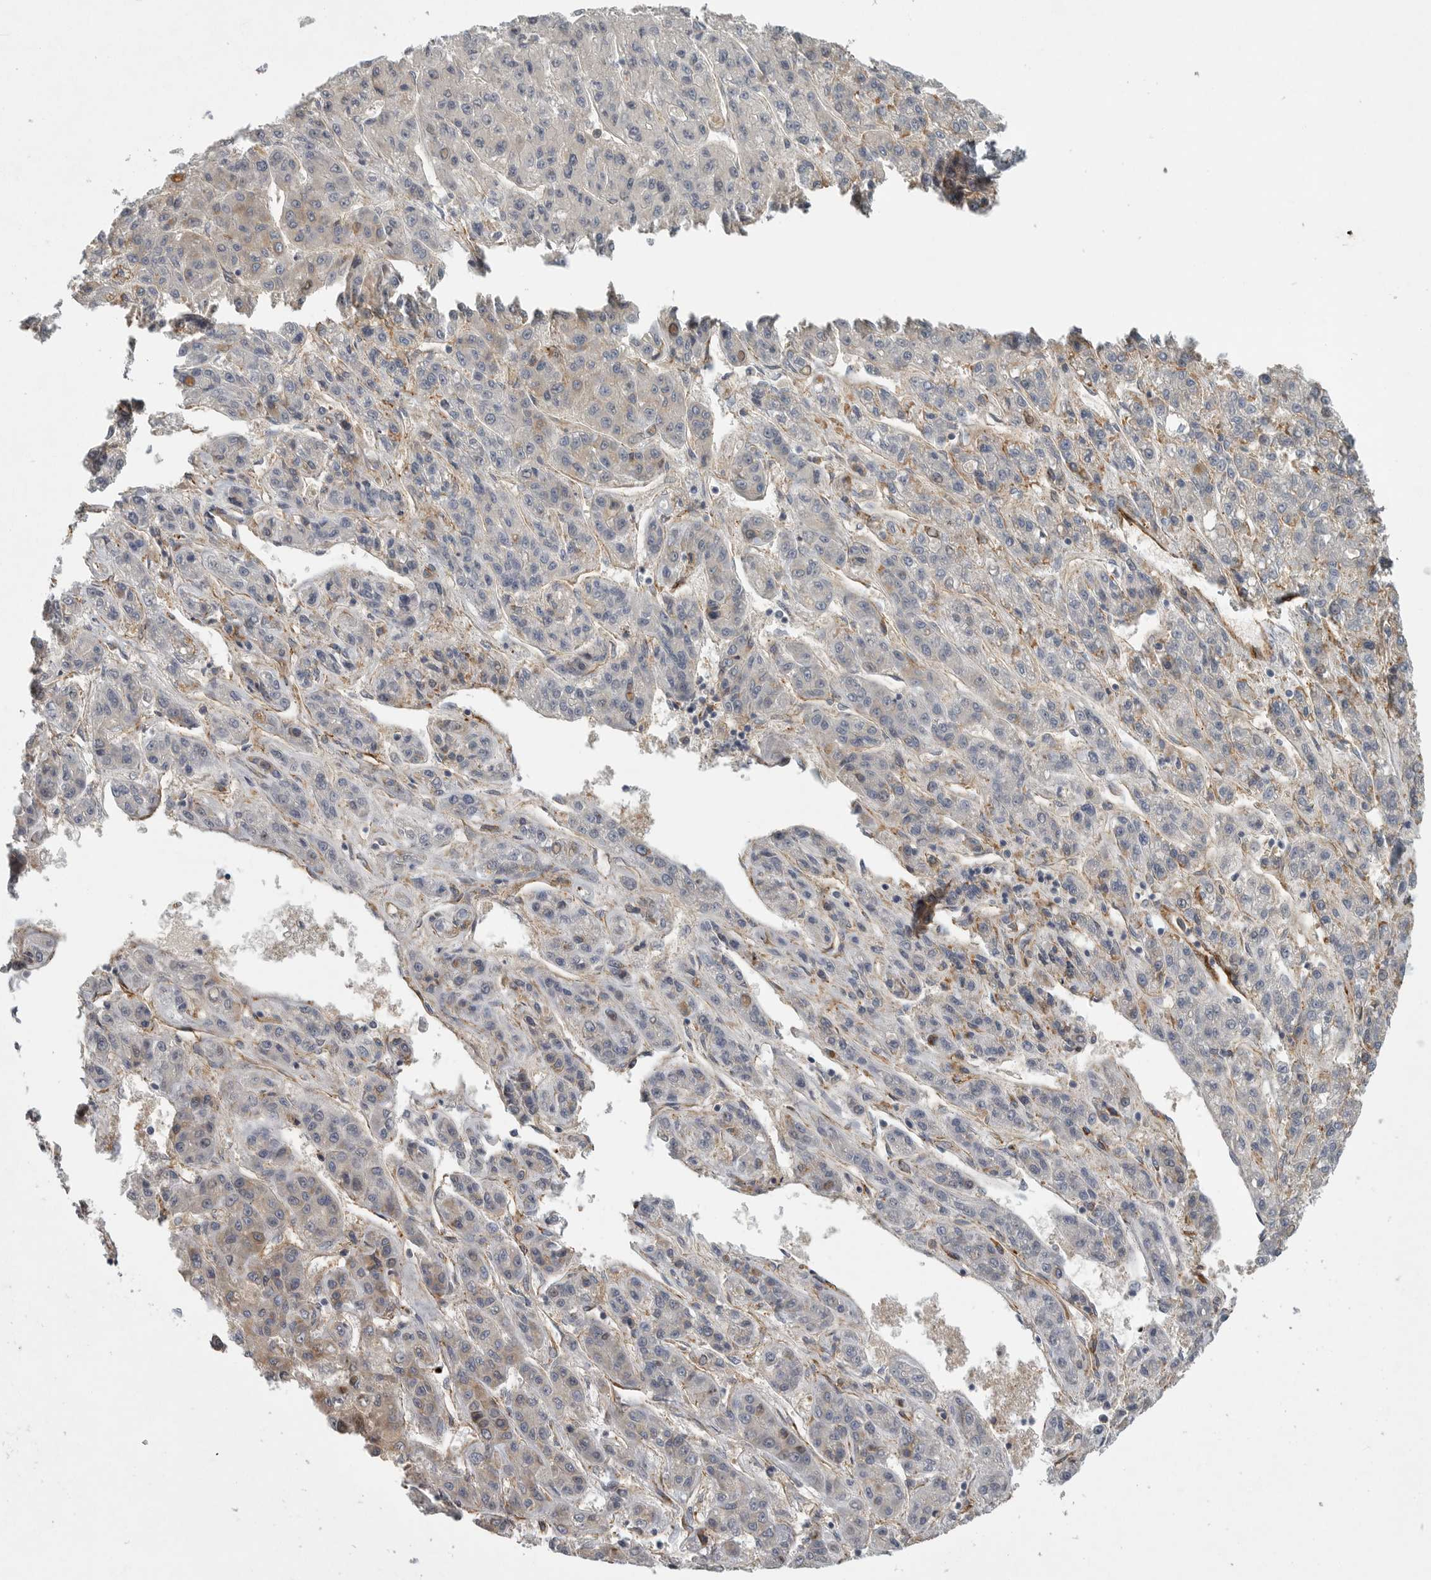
{"staining": {"intensity": "moderate", "quantity": "<25%", "location": "cytoplasmic/membranous"}, "tissue": "liver cancer", "cell_type": "Tumor cells", "image_type": "cancer", "snomed": [{"axis": "morphology", "description": "Carcinoma, Hepatocellular, NOS"}, {"axis": "topography", "description": "Liver"}], "caption": "Liver cancer (hepatocellular carcinoma) stained for a protein (brown) exhibits moderate cytoplasmic/membranous positive staining in approximately <25% of tumor cells.", "gene": "MINPP1", "patient": {"sex": "male", "age": 70}}